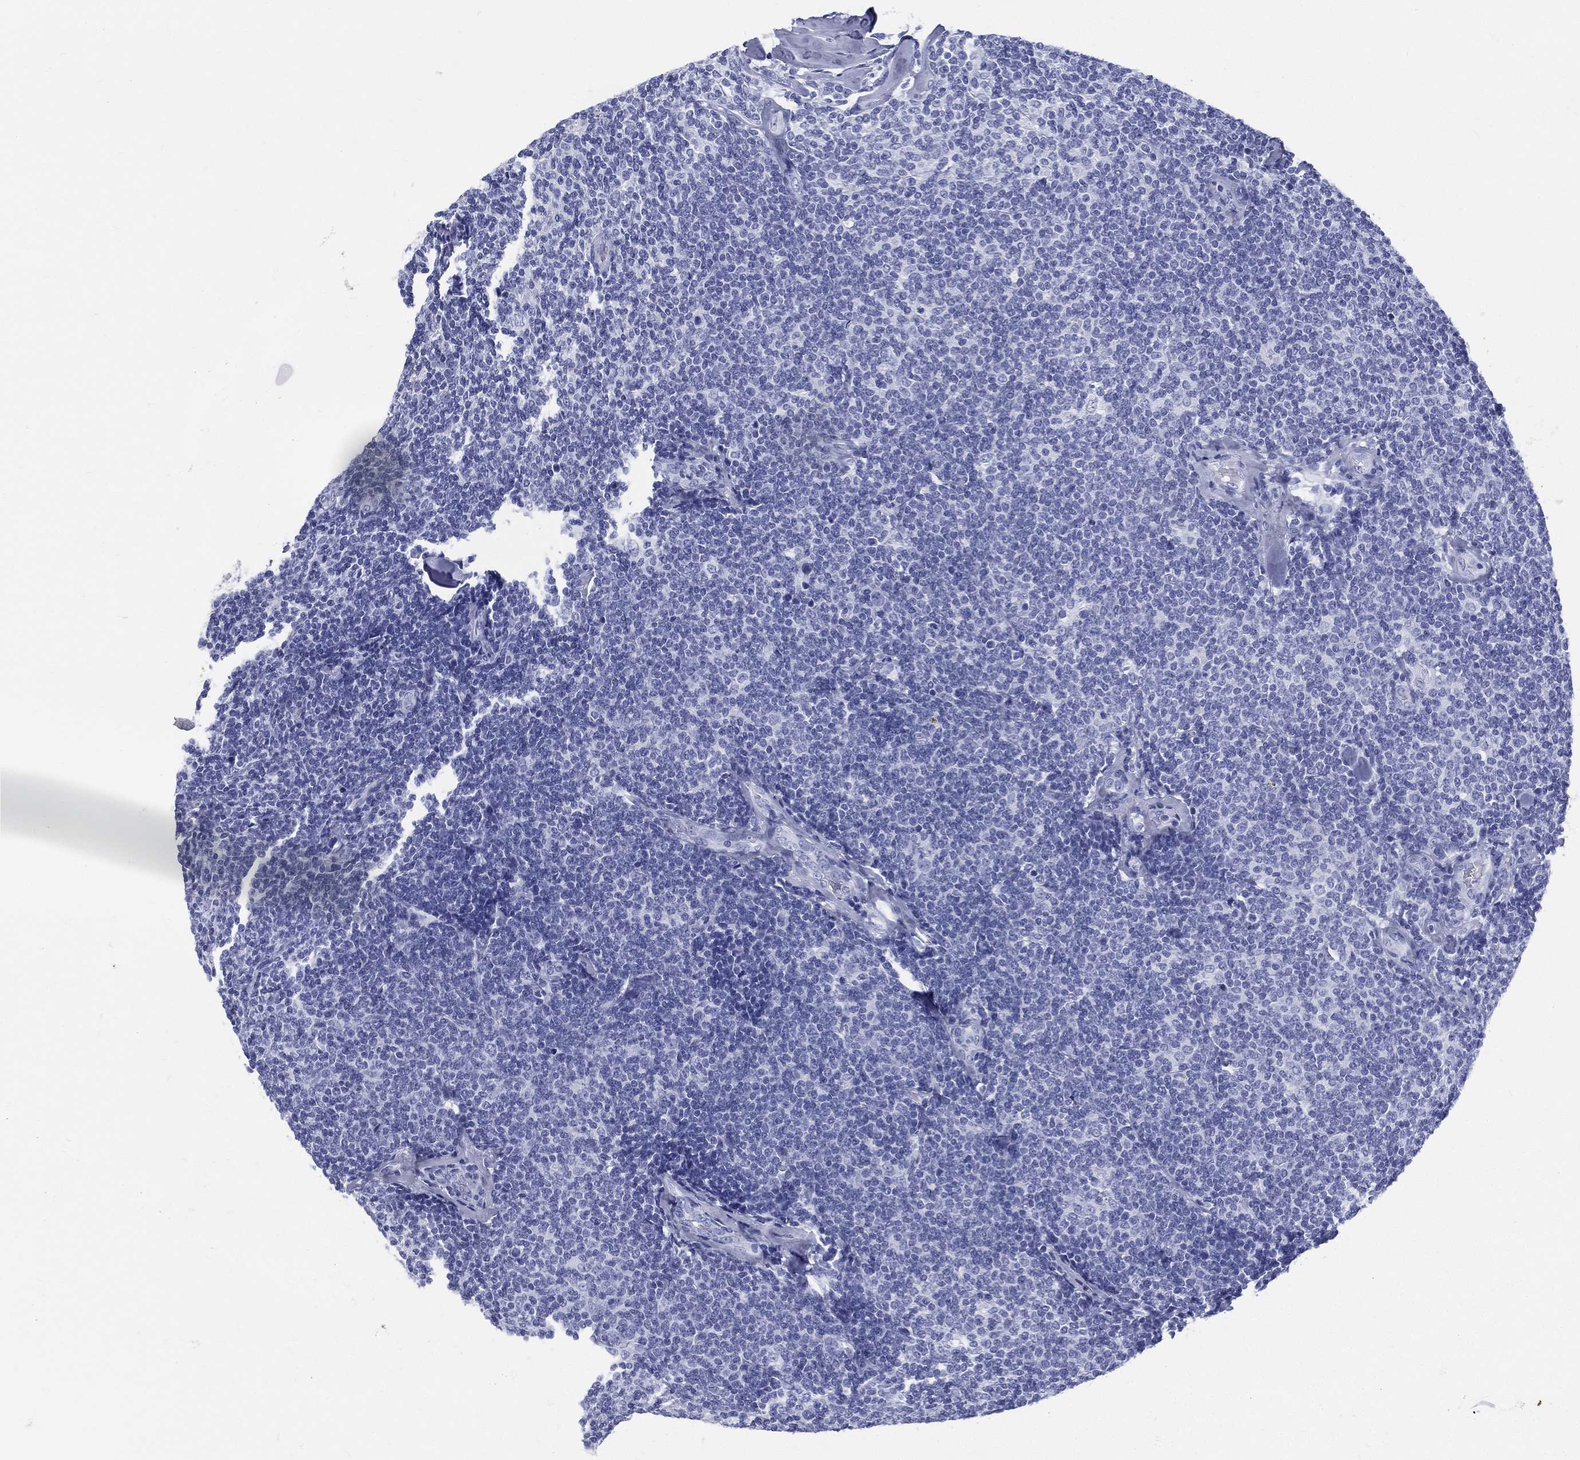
{"staining": {"intensity": "negative", "quantity": "none", "location": "none"}, "tissue": "lymphoma", "cell_type": "Tumor cells", "image_type": "cancer", "snomed": [{"axis": "morphology", "description": "Malignant lymphoma, non-Hodgkin's type, Low grade"}, {"axis": "topography", "description": "Lymph node"}], "caption": "Immunohistochemistry photomicrograph of neoplastic tissue: human lymphoma stained with DAB (3,3'-diaminobenzidine) exhibits no significant protein expression in tumor cells.", "gene": "ETNPPL", "patient": {"sex": "female", "age": 56}}